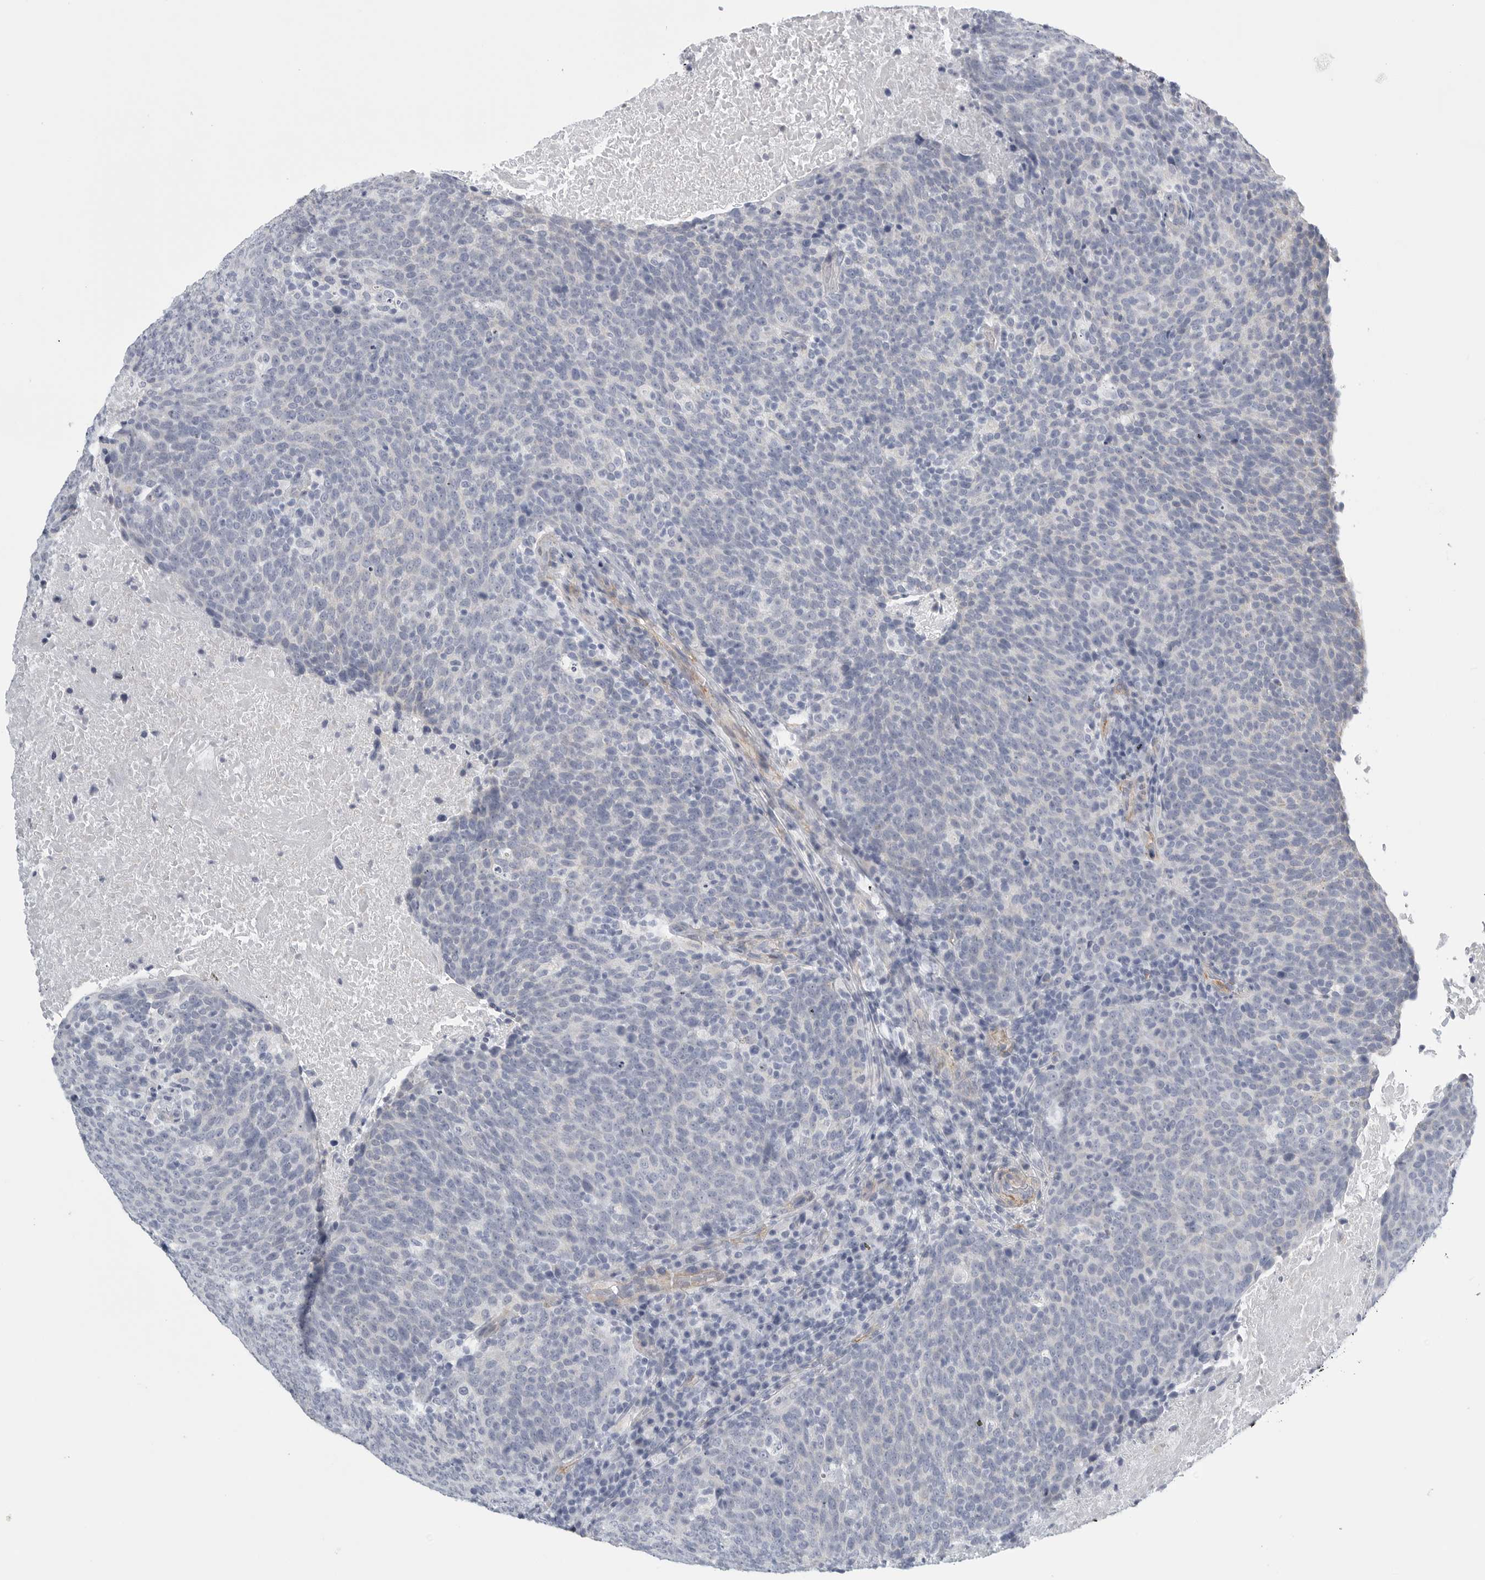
{"staining": {"intensity": "negative", "quantity": "none", "location": "none"}, "tissue": "head and neck cancer", "cell_type": "Tumor cells", "image_type": "cancer", "snomed": [{"axis": "morphology", "description": "Squamous cell carcinoma, NOS"}, {"axis": "morphology", "description": "Squamous cell carcinoma, metastatic, NOS"}, {"axis": "topography", "description": "Lymph node"}, {"axis": "topography", "description": "Head-Neck"}], "caption": "High magnification brightfield microscopy of head and neck cancer (squamous cell carcinoma) stained with DAB (3,3'-diaminobenzidine) (brown) and counterstained with hematoxylin (blue): tumor cells show no significant positivity.", "gene": "TNR", "patient": {"sex": "male", "age": 62}}